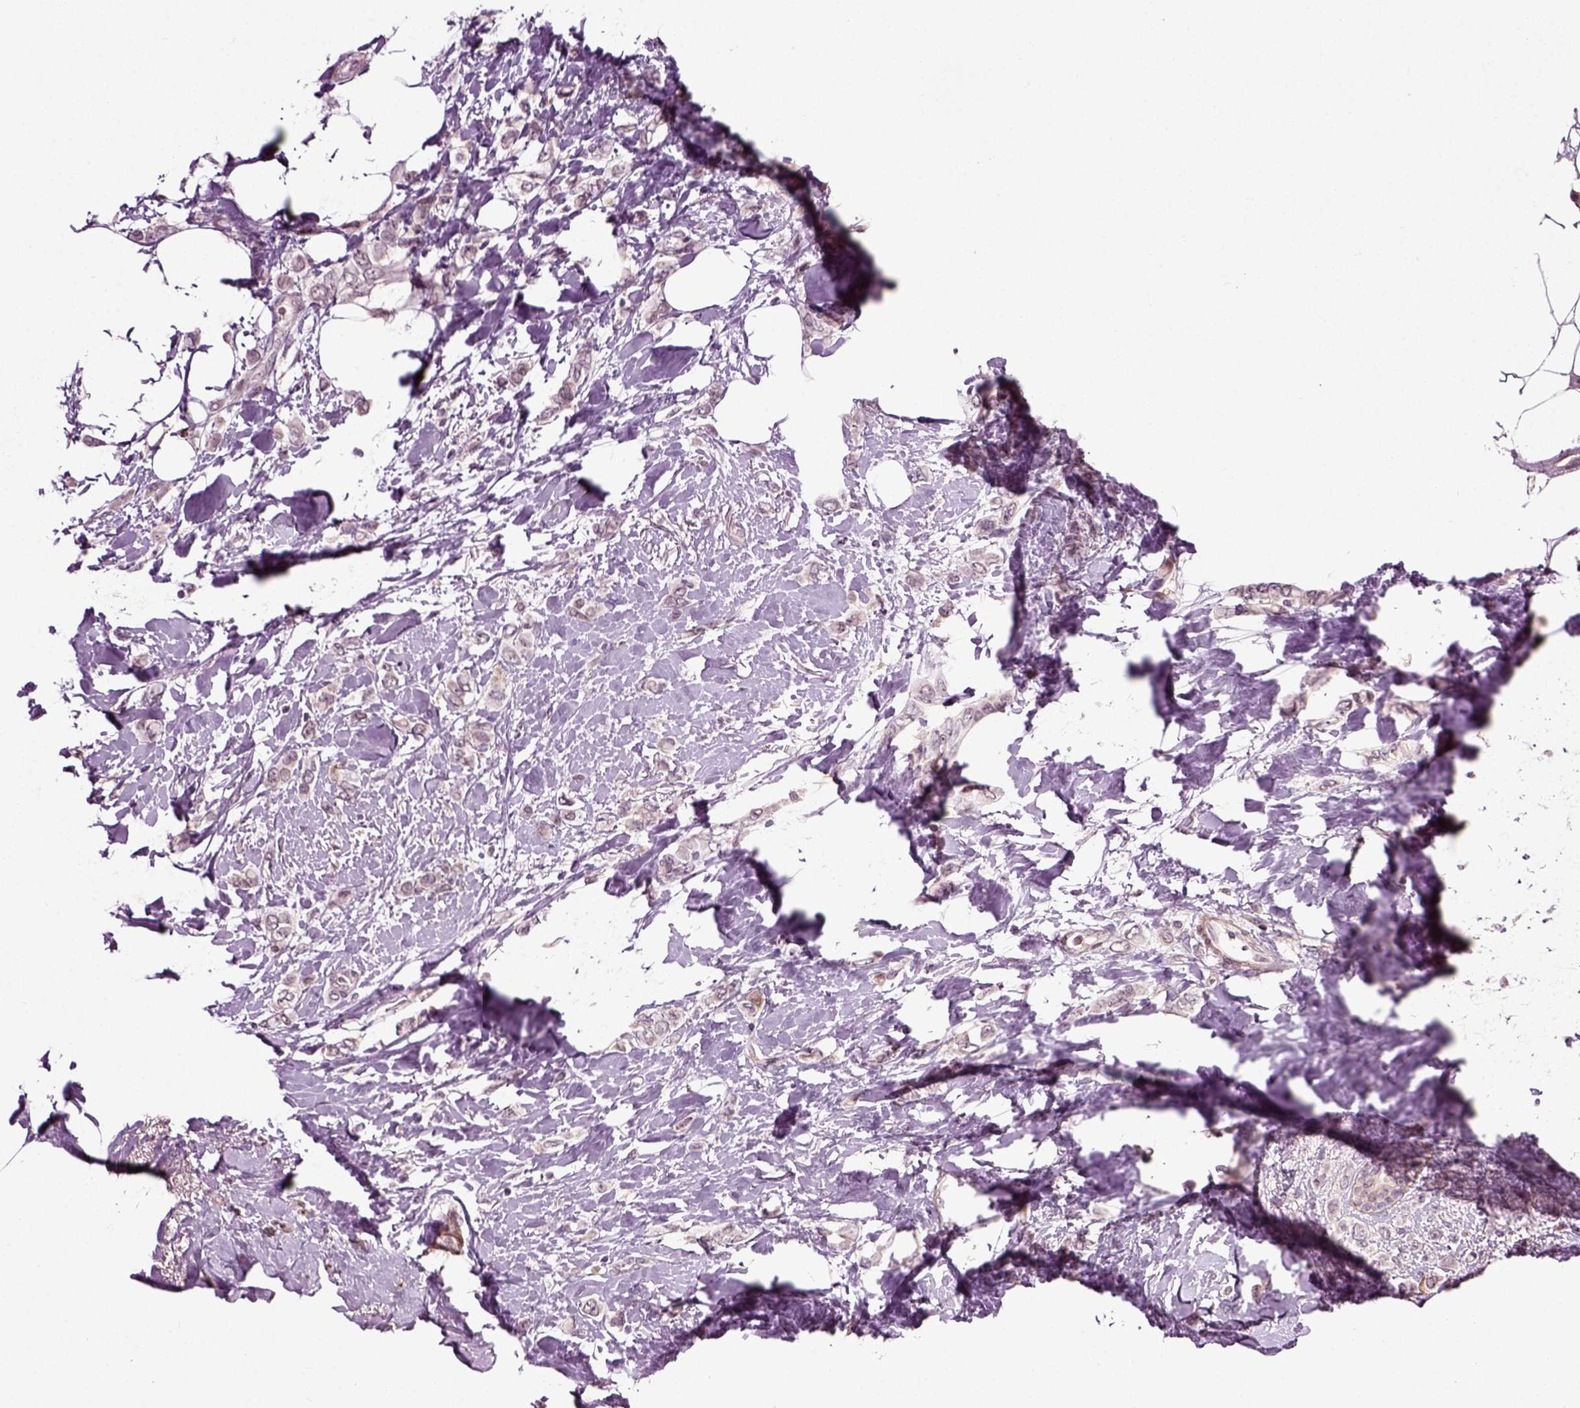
{"staining": {"intensity": "weak", "quantity": "<25%", "location": "cytoplasmic/membranous"}, "tissue": "breast cancer", "cell_type": "Tumor cells", "image_type": "cancer", "snomed": [{"axis": "morphology", "description": "Lobular carcinoma"}, {"axis": "topography", "description": "Breast"}], "caption": "Breast cancer was stained to show a protein in brown. There is no significant positivity in tumor cells.", "gene": "KNSTRN", "patient": {"sex": "female", "age": 66}}